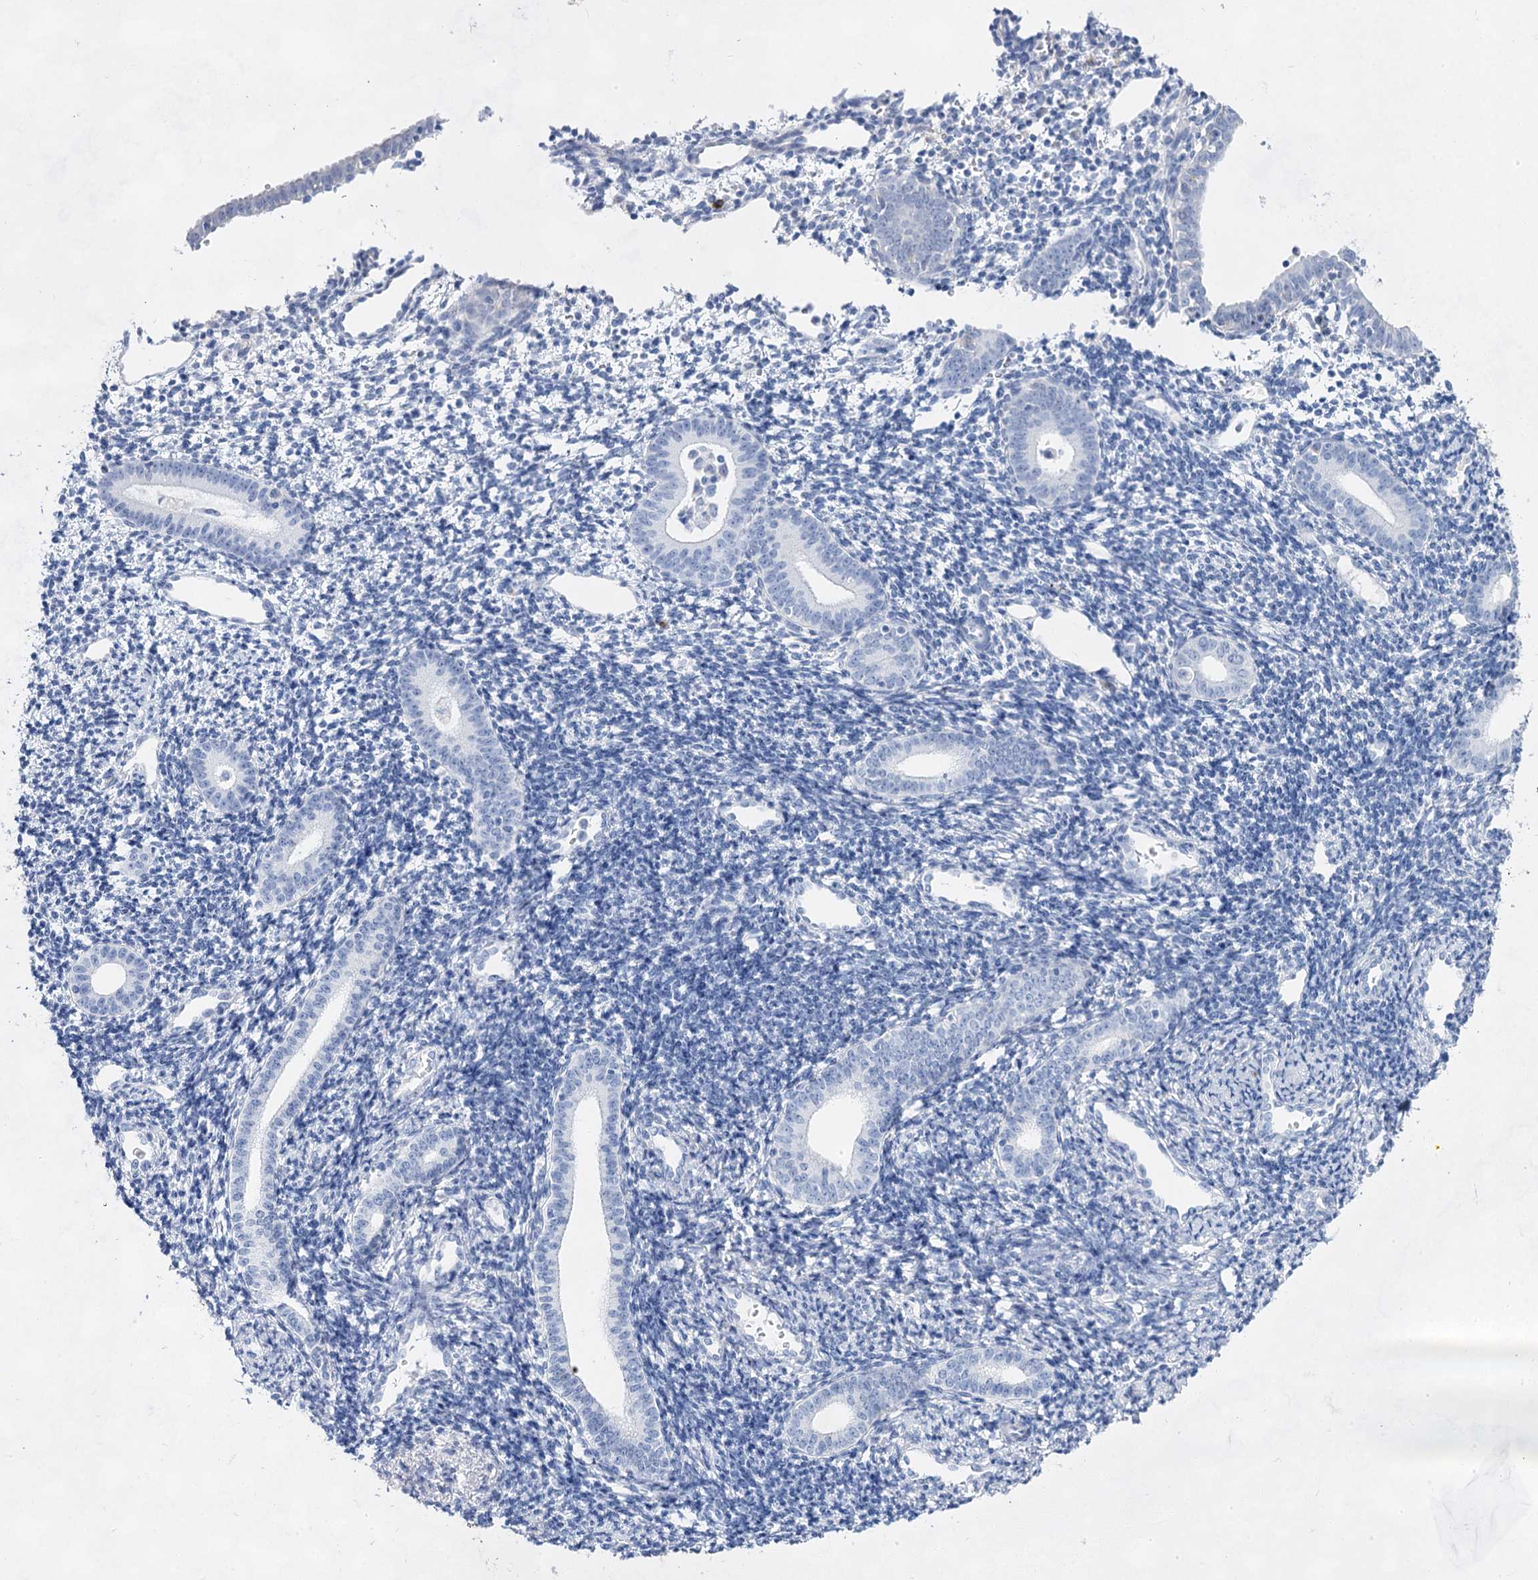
{"staining": {"intensity": "negative", "quantity": "none", "location": "none"}, "tissue": "endometrium", "cell_type": "Cells in endometrial stroma", "image_type": "normal", "snomed": [{"axis": "morphology", "description": "Normal tissue, NOS"}, {"axis": "topography", "description": "Endometrium"}], "caption": "High magnification brightfield microscopy of benign endometrium stained with DAB (brown) and counterstained with hematoxylin (blue): cells in endometrial stroma show no significant expression.", "gene": "ACRV1", "patient": {"sex": "female", "age": 56}}